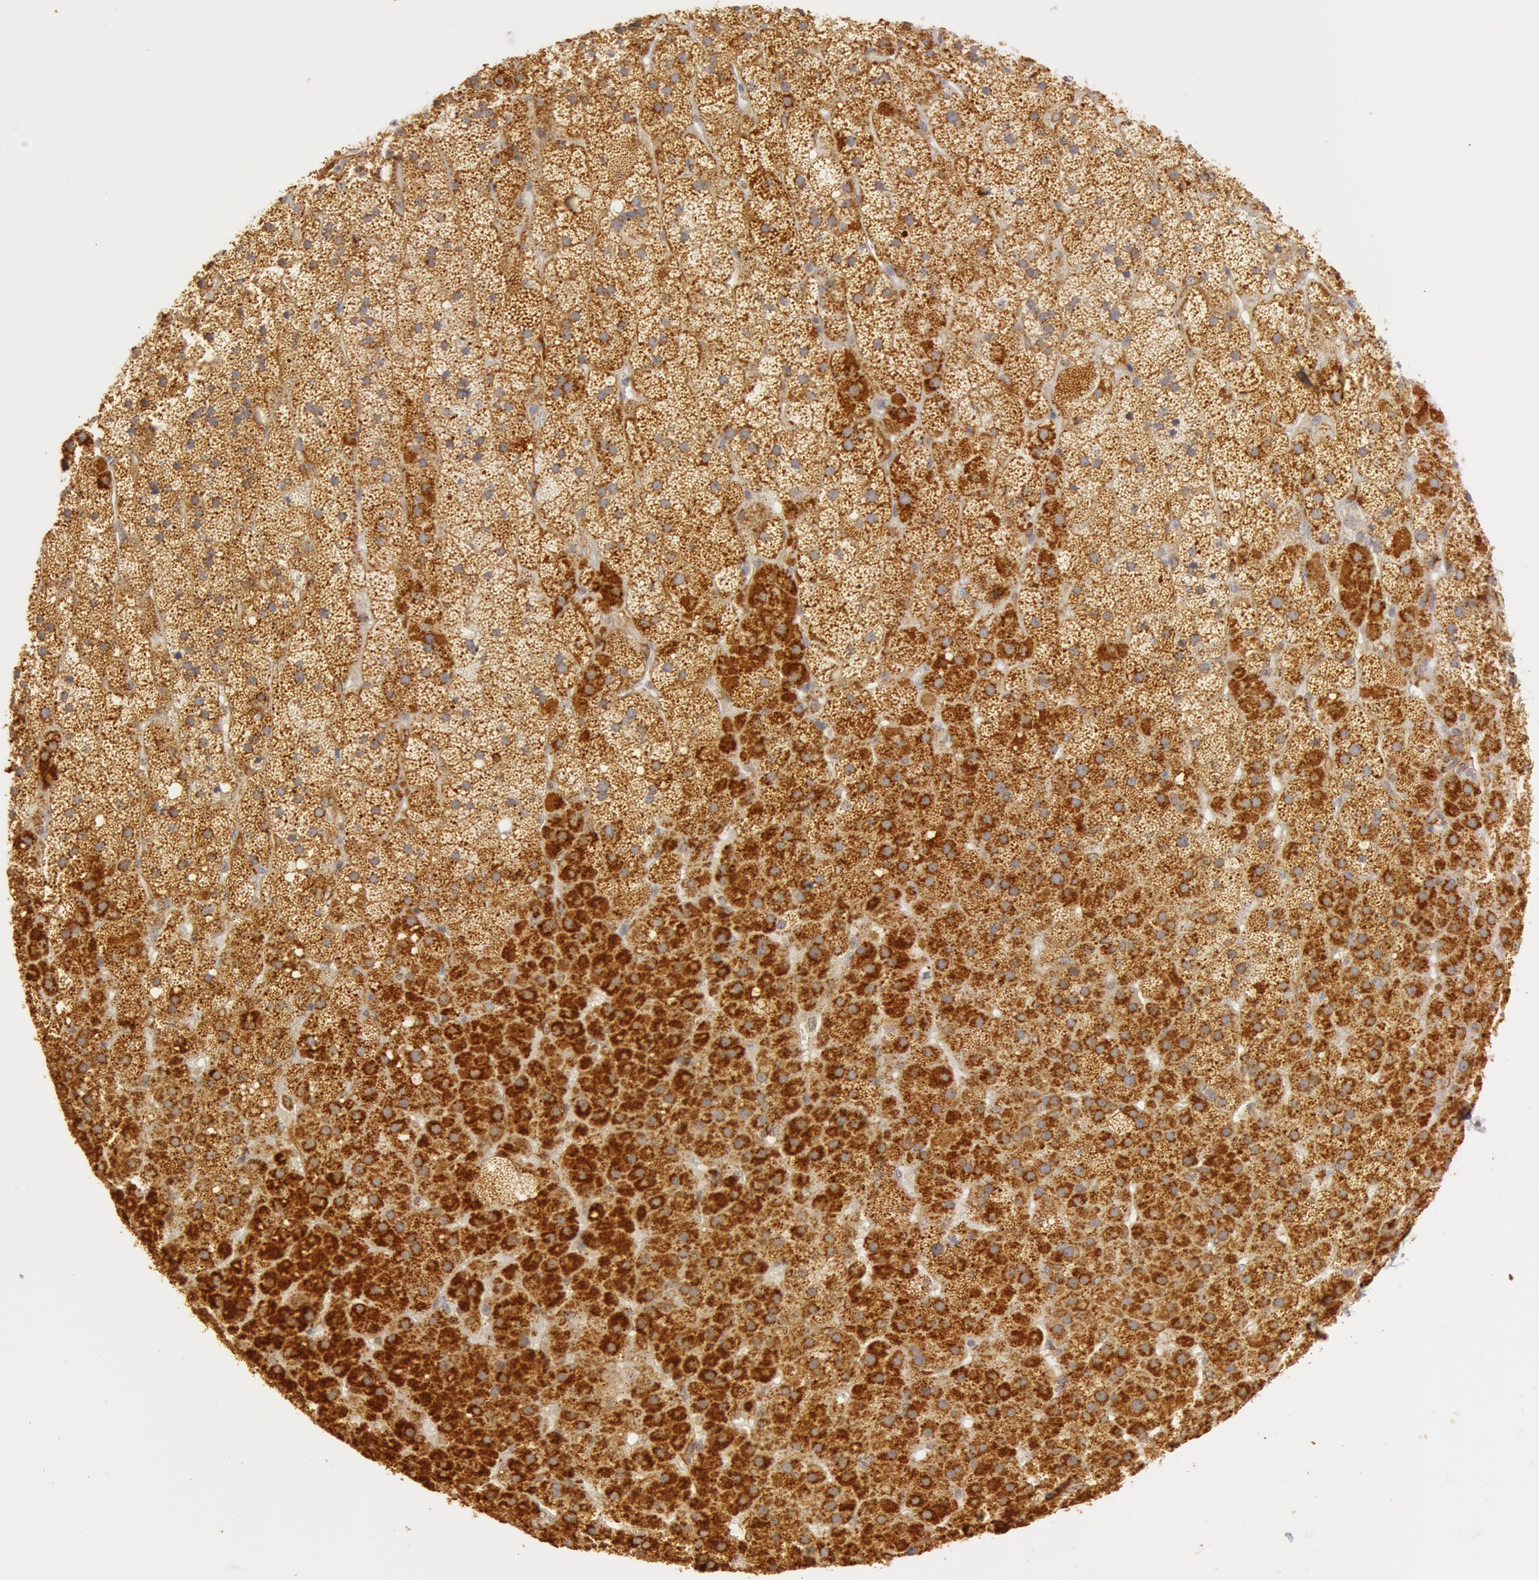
{"staining": {"intensity": "strong", "quantity": ">75%", "location": "cytoplasmic/membranous"}, "tissue": "adrenal gland", "cell_type": "Glandular cells", "image_type": "normal", "snomed": [{"axis": "morphology", "description": "Normal tissue, NOS"}, {"axis": "topography", "description": "Adrenal gland"}], "caption": "Brown immunohistochemical staining in normal adrenal gland demonstrates strong cytoplasmic/membranous positivity in about >75% of glandular cells.", "gene": "C7", "patient": {"sex": "male", "age": 35}}